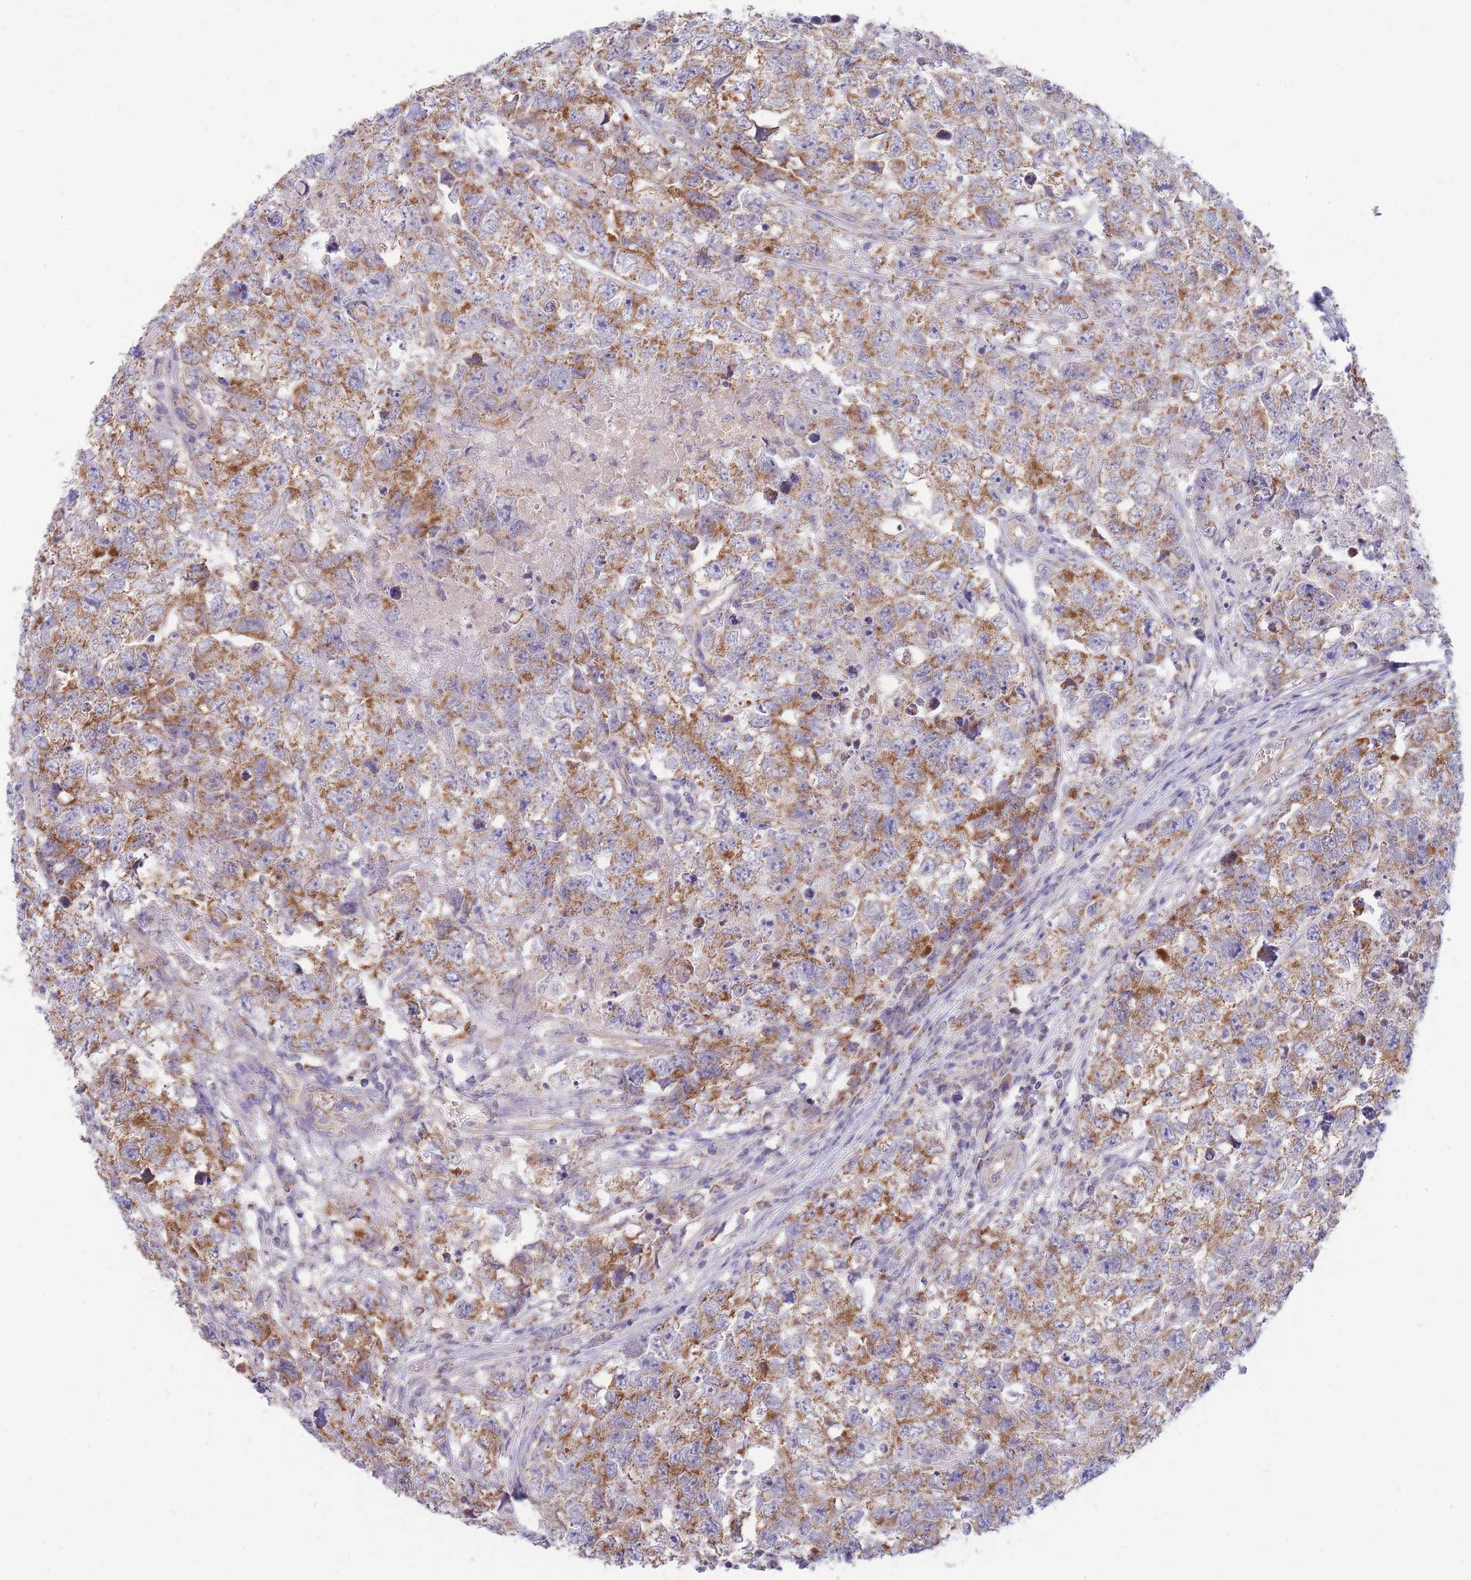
{"staining": {"intensity": "moderate", "quantity": "25%-75%", "location": "cytoplasmic/membranous"}, "tissue": "testis cancer", "cell_type": "Tumor cells", "image_type": "cancer", "snomed": [{"axis": "morphology", "description": "Carcinoma, Embryonal, NOS"}, {"axis": "topography", "description": "Testis"}], "caption": "About 25%-75% of tumor cells in testis embryonal carcinoma show moderate cytoplasmic/membranous protein expression as visualized by brown immunohistochemical staining.", "gene": "MRPS9", "patient": {"sex": "male", "age": 22}}